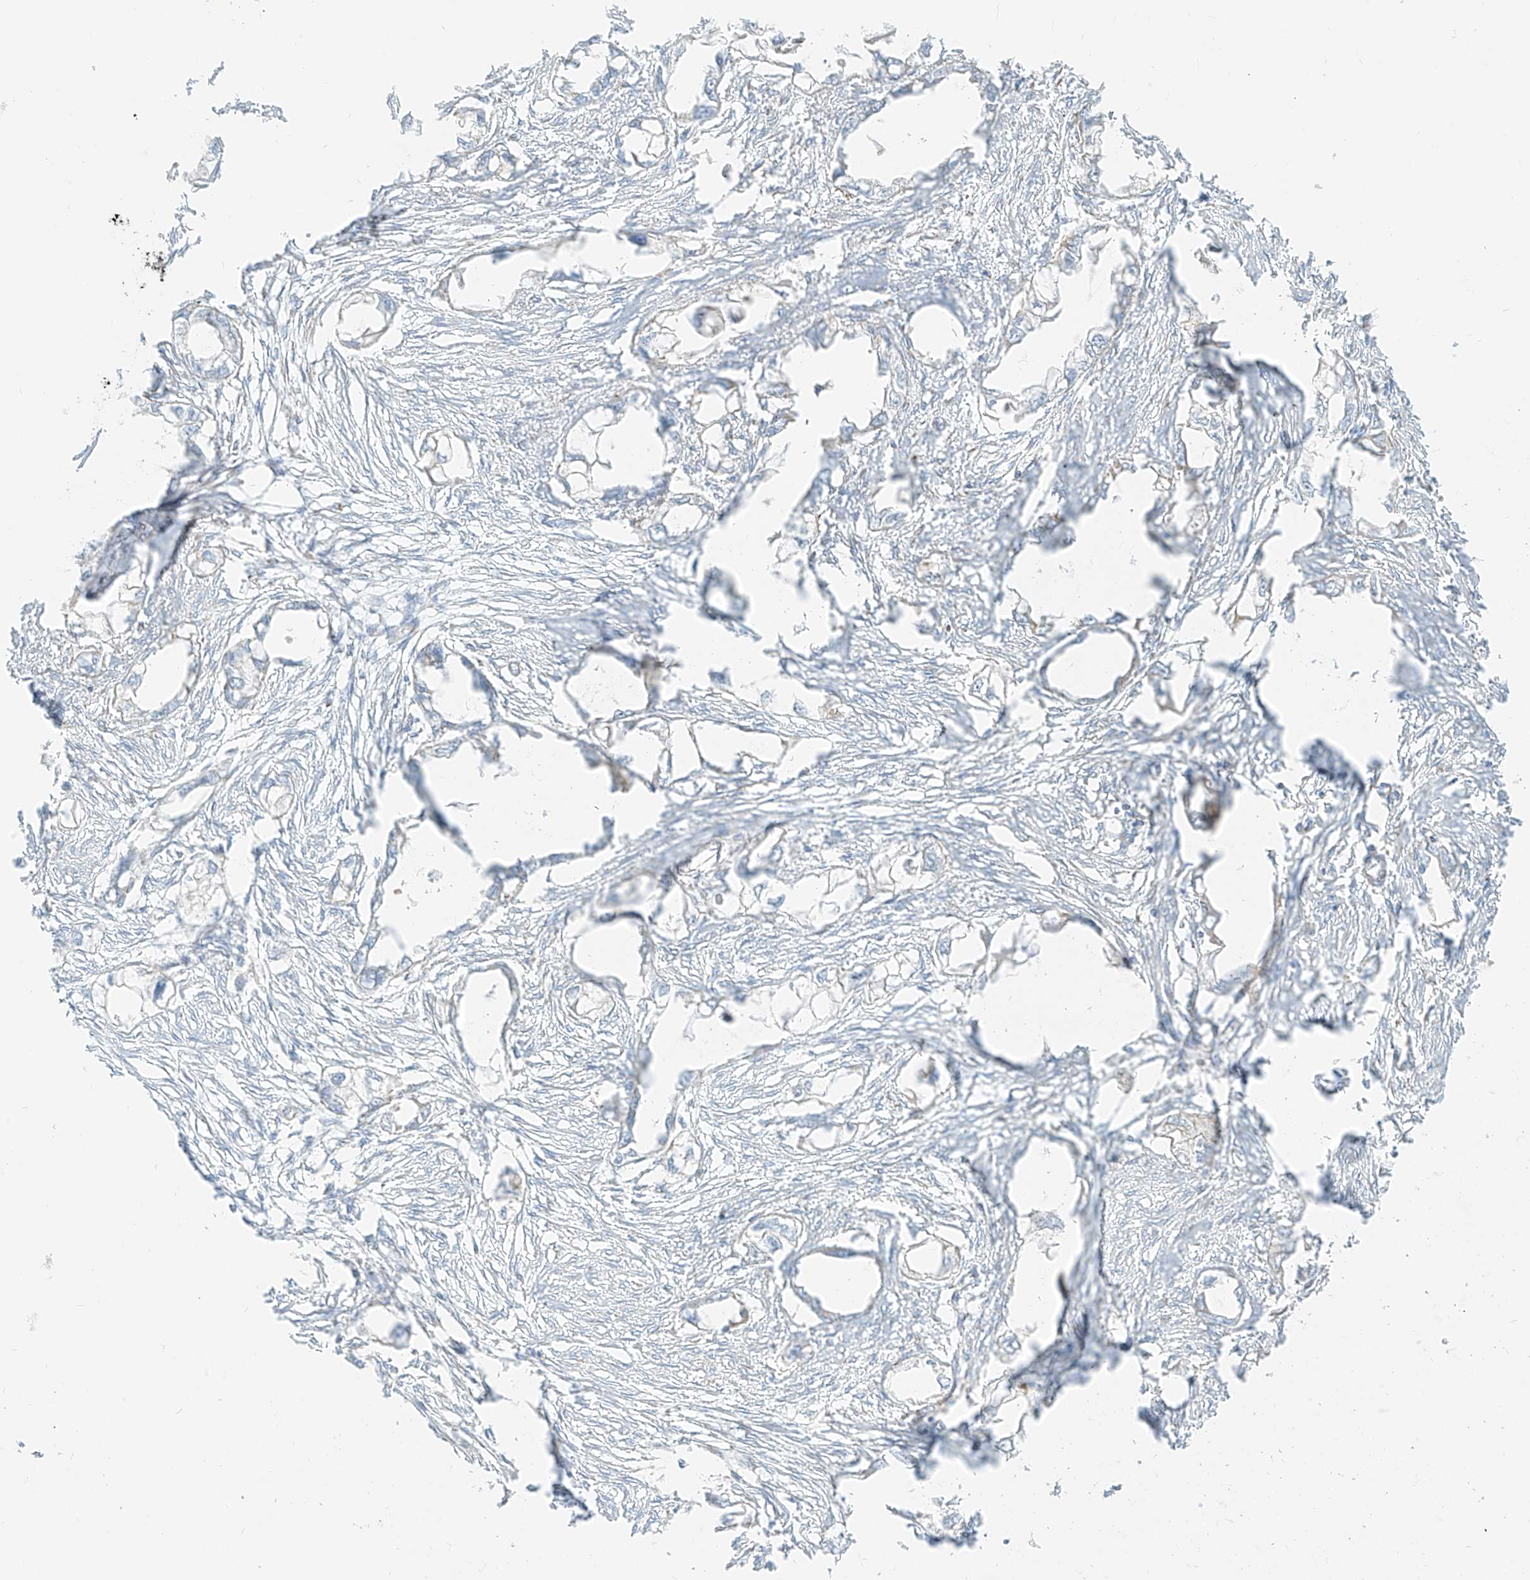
{"staining": {"intensity": "negative", "quantity": "none", "location": "none"}, "tissue": "endometrial cancer", "cell_type": "Tumor cells", "image_type": "cancer", "snomed": [{"axis": "morphology", "description": "Adenocarcinoma, NOS"}, {"axis": "morphology", "description": "Adenocarcinoma, metastatic, NOS"}, {"axis": "topography", "description": "Adipose tissue"}, {"axis": "topography", "description": "Endometrium"}], "caption": "IHC photomicrograph of neoplastic tissue: endometrial metastatic adenocarcinoma stained with DAB reveals no significant protein staining in tumor cells.", "gene": "TMEM87B", "patient": {"sex": "female", "age": 67}}